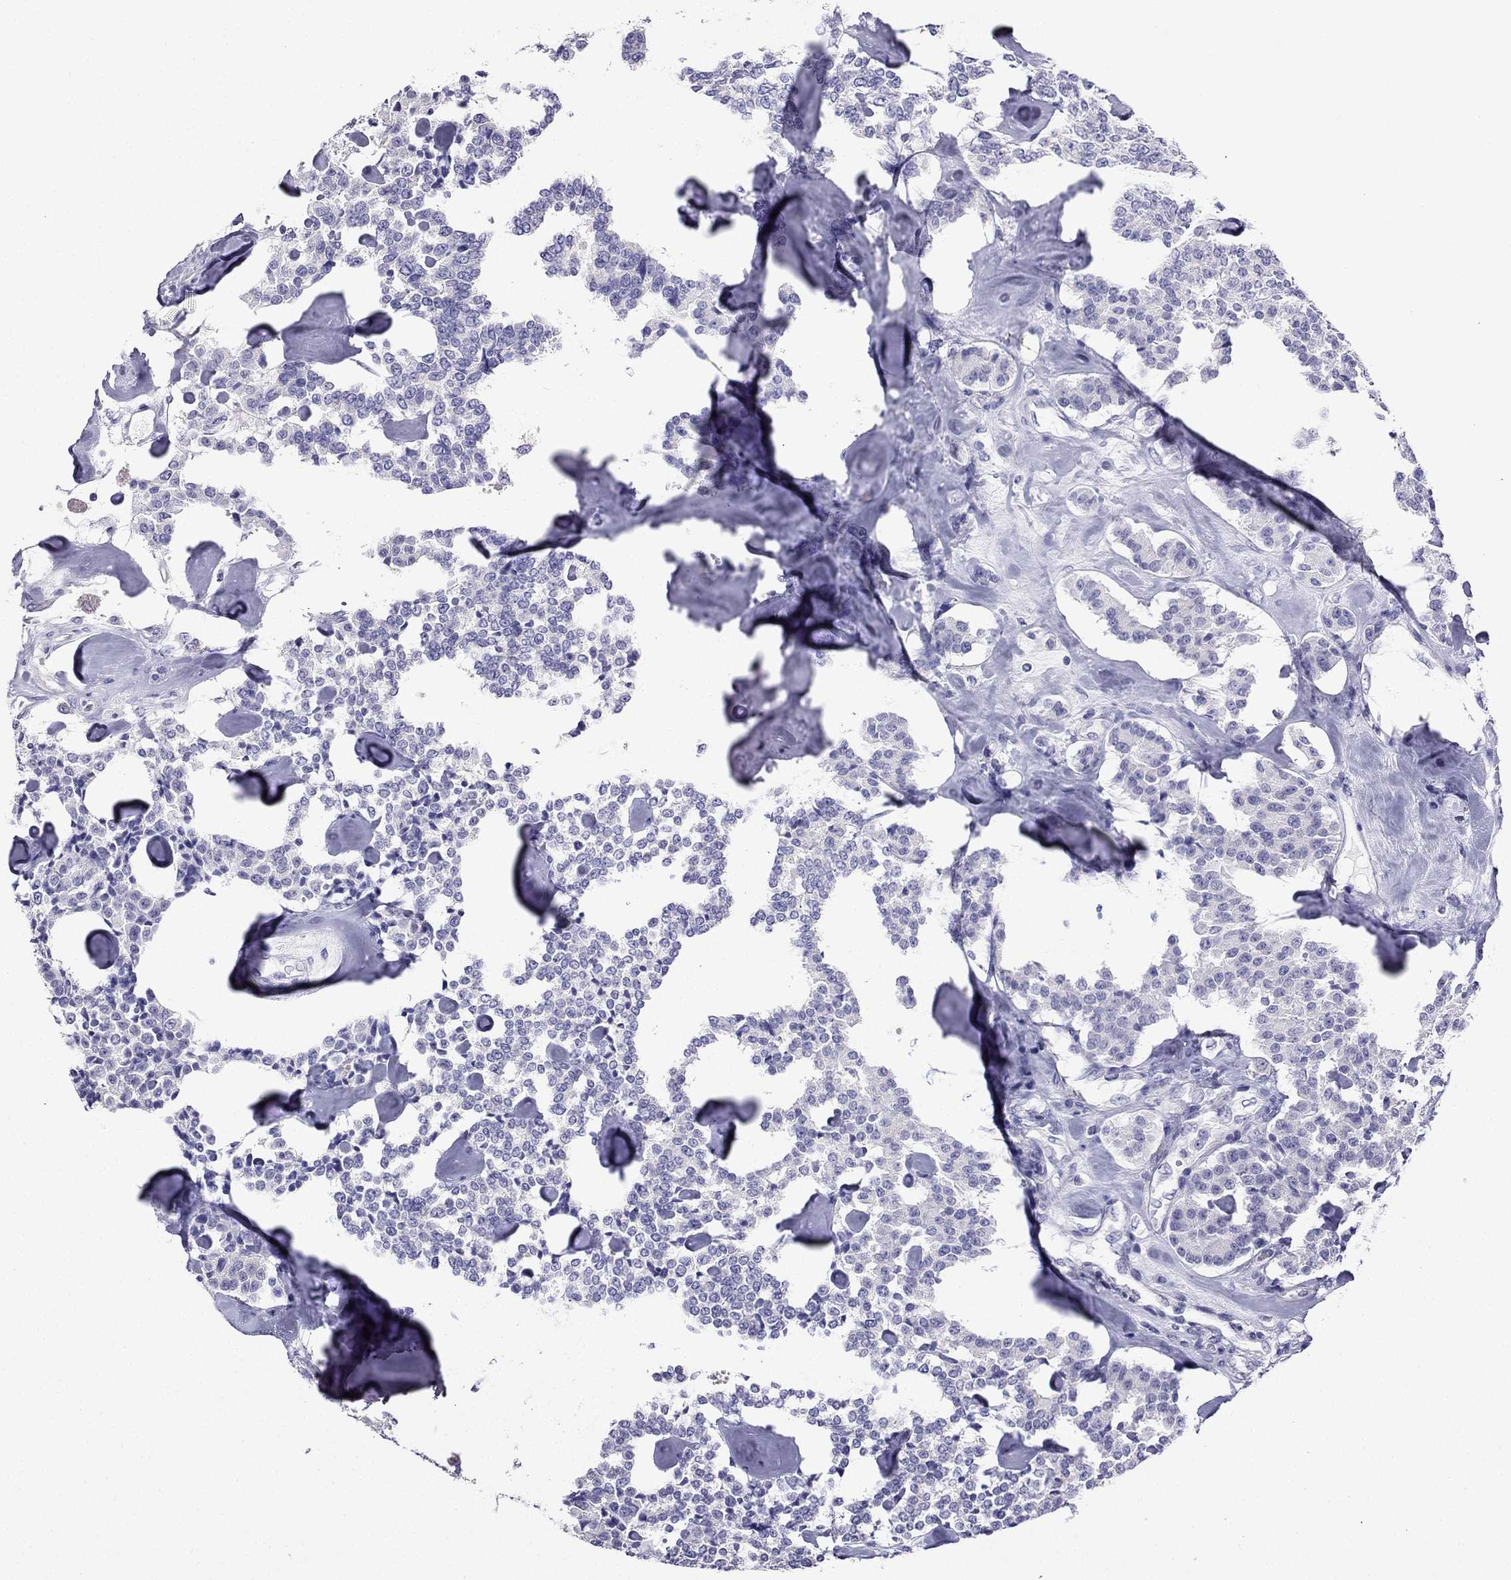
{"staining": {"intensity": "negative", "quantity": "none", "location": "none"}, "tissue": "carcinoid", "cell_type": "Tumor cells", "image_type": "cancer", "snomed": [{"axis": "morphology", "description": "Carcinoid, malignant, NOS"}, {"axis": "topography", "description": "Pancreas"}], "caption": "Human carcinoid stained for a protein using IHC exhibits no expression in tumor cells.", "gene": "KCNJ10", "patient": {"sex": "male", "age": 41}}